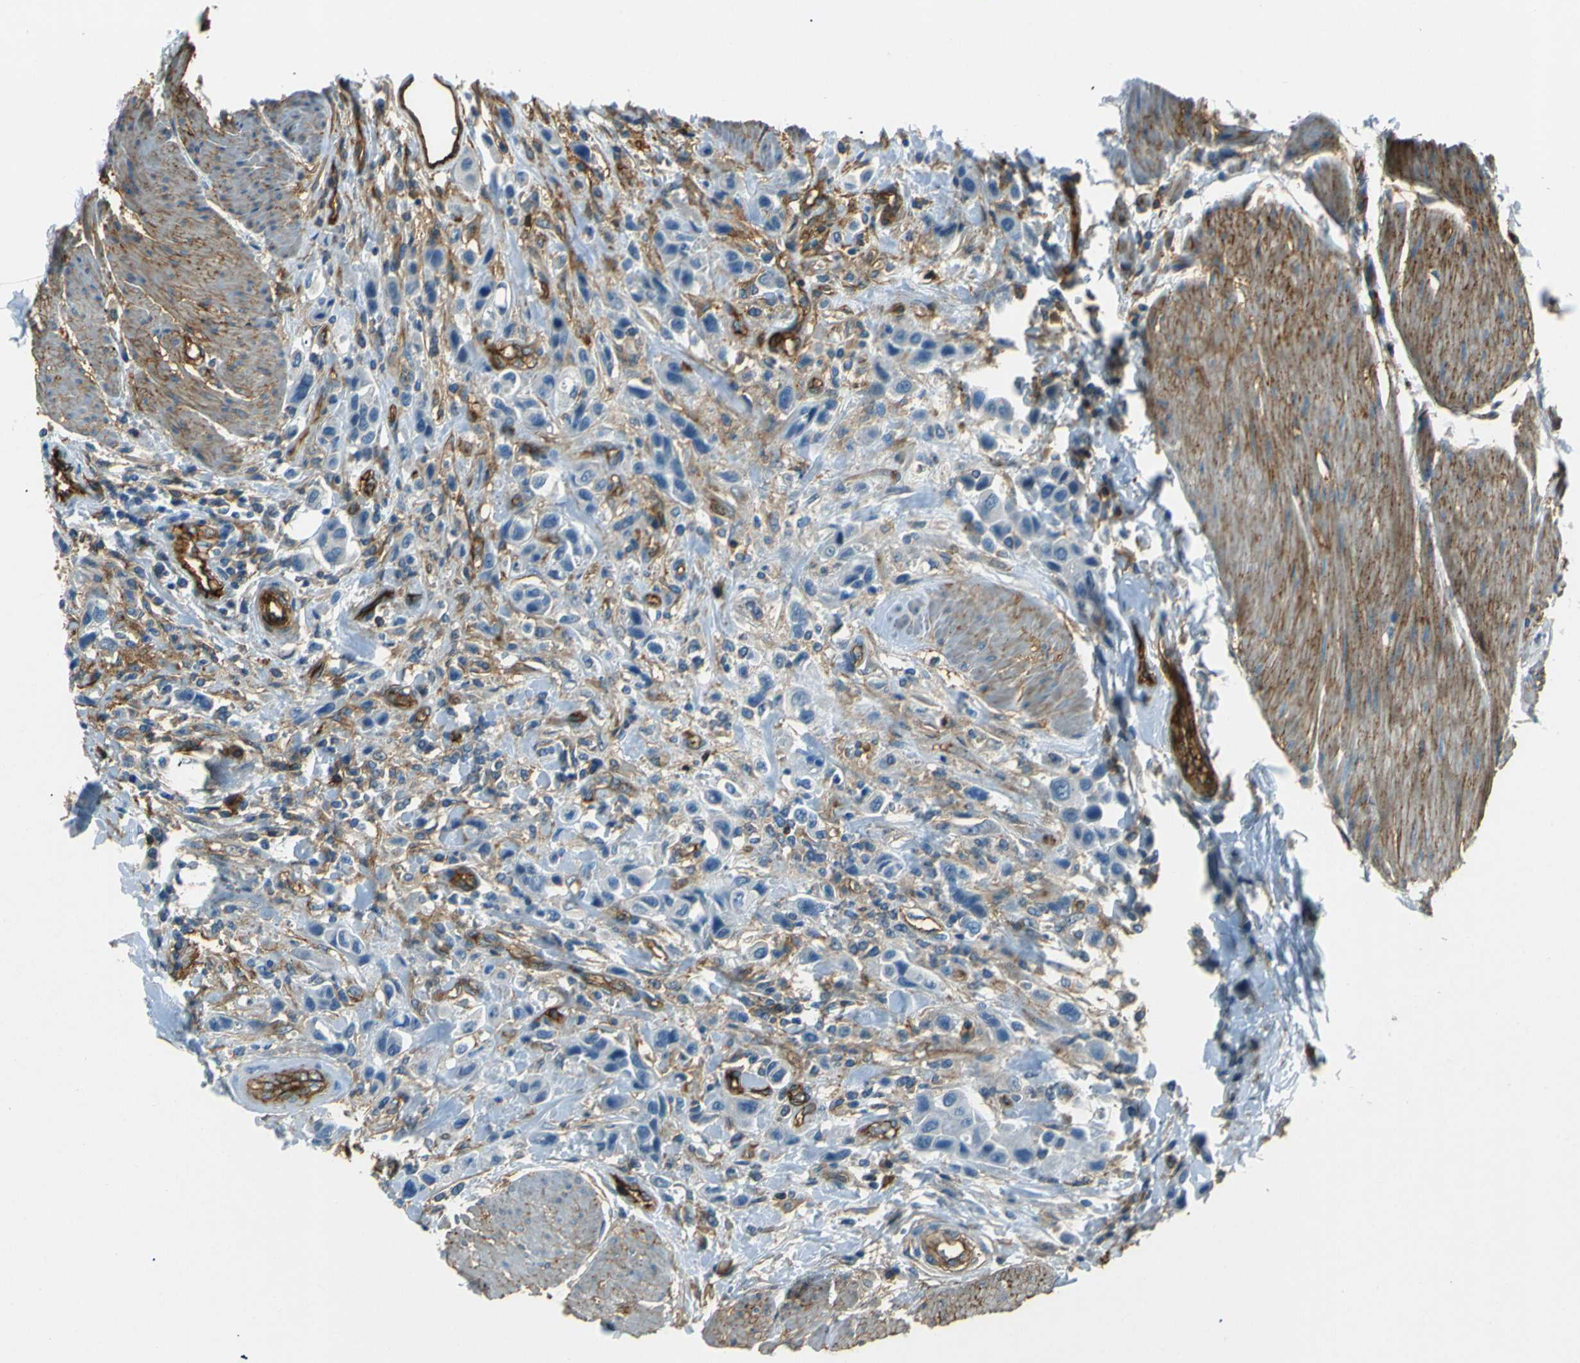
{"staining": {"intensity": "negative", "quantity": "none", "location": "none"}, "tissue": "urothelial cancer", "cell_type": "Tumor cells", "image_type": "cancer", "snomed": [{"axis": "morphology", "description": "Urothelial carcinoma, High grade"}, {"axis": "topography", "description": "Urinary bladder"}], "caption": "Tumor cells show no significant positivity in urothelial carcinoma (high-grade).", "gene": "ENTPD1", "patient": {"sex": "male", "age": 50}}